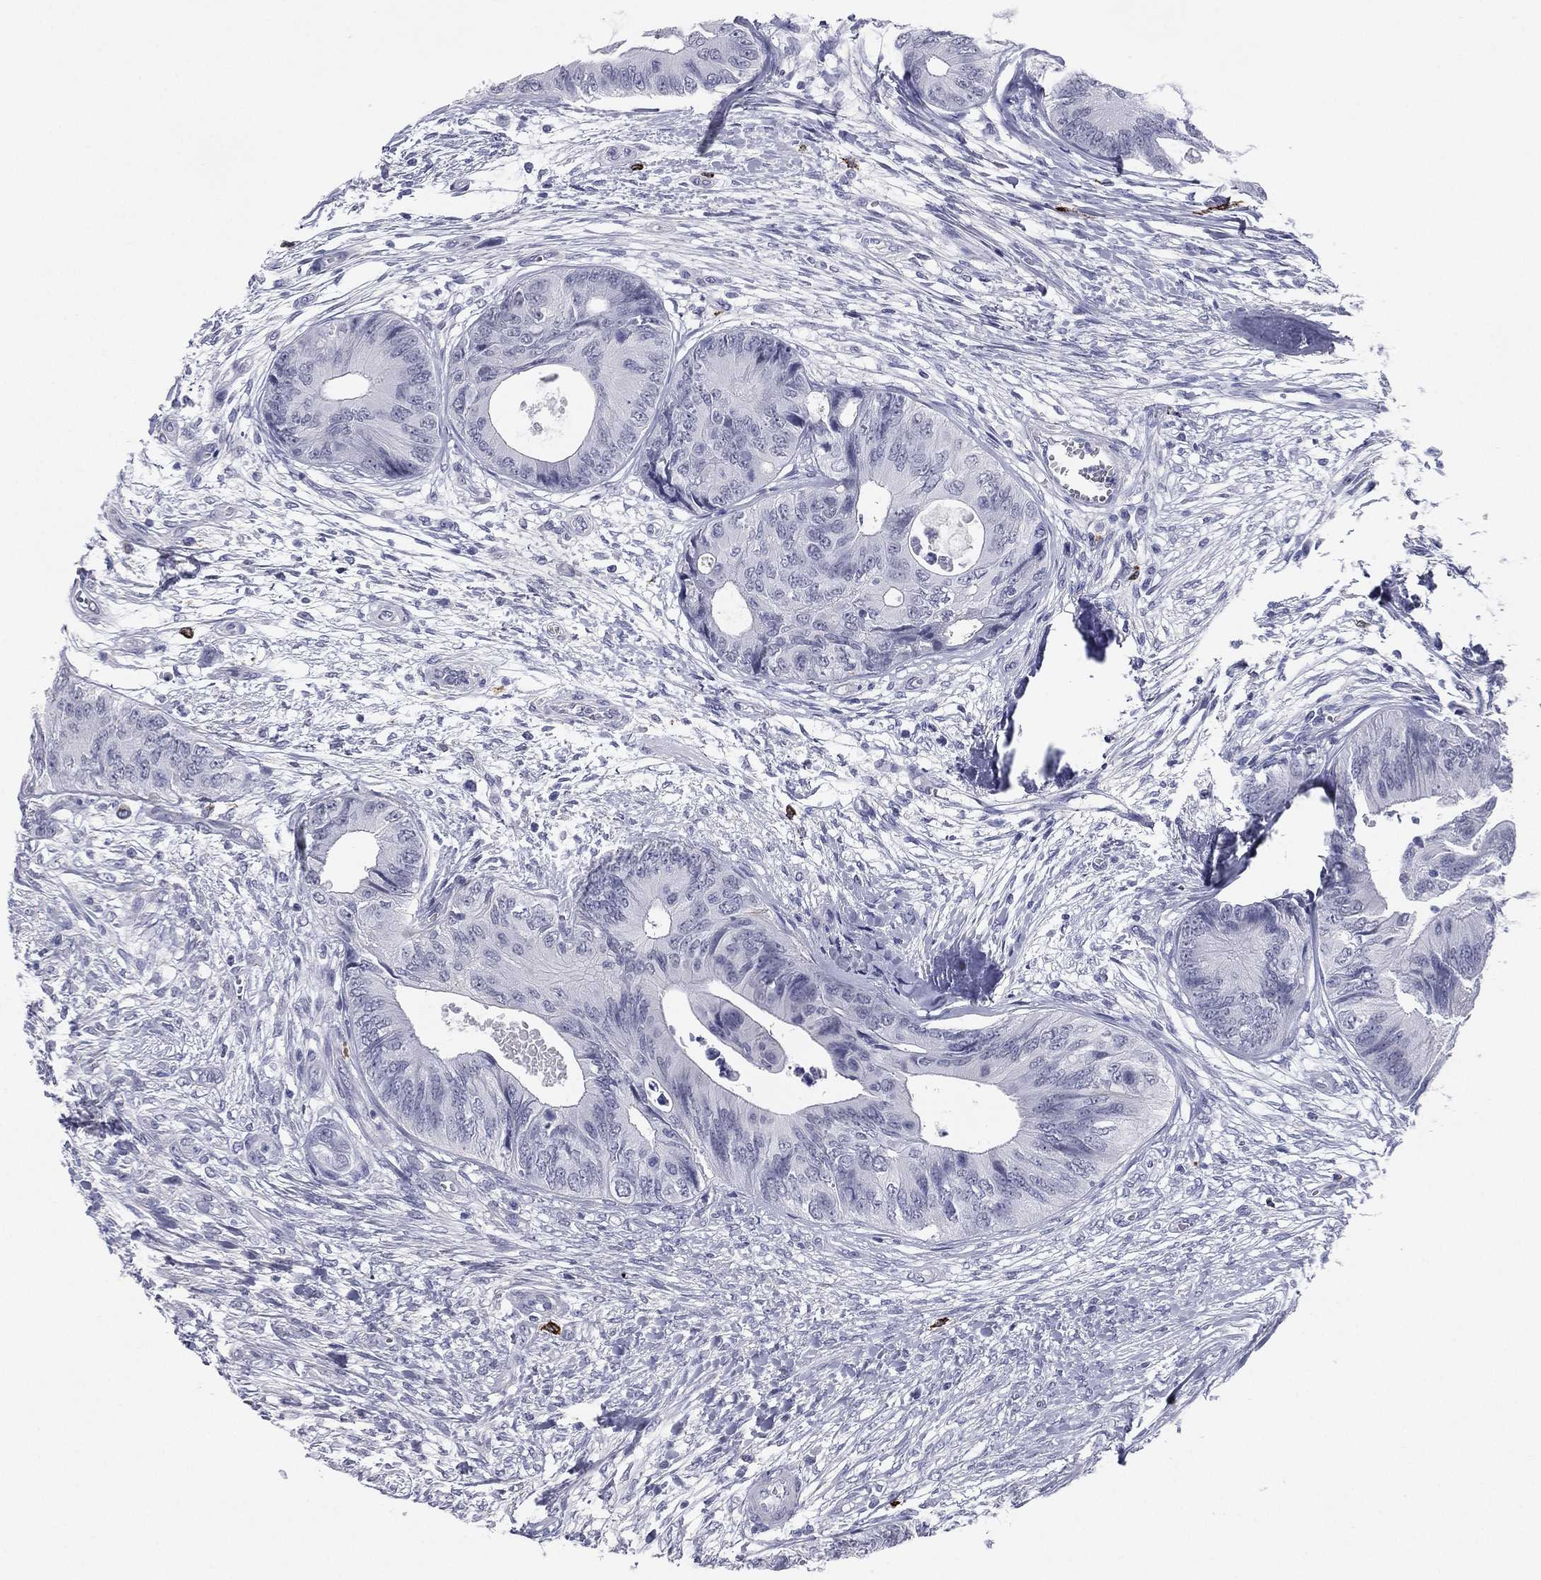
{"staining": {"intensity": "negative", "quantity": "none", "location": "none"}, "tissue": "colorectal cancer", "cell_type": "Tumor cells", "image_type": "cancer", "snomed": [{"axis": "morphology", "description": "Normal tissue, NOS"}, {"axis": "morphology", "description": "Adenocarcinoma, NOS"}, {"axis": "topography", "description": "Colon"}], "caption": "Human colorectal adenocarcinoma stained for a protein using immunohistochemistry (IHC) reveals no expression in tumor cells.", "gene": "HLA-DOA", "patient": {"sex": "male", "age": 65}}